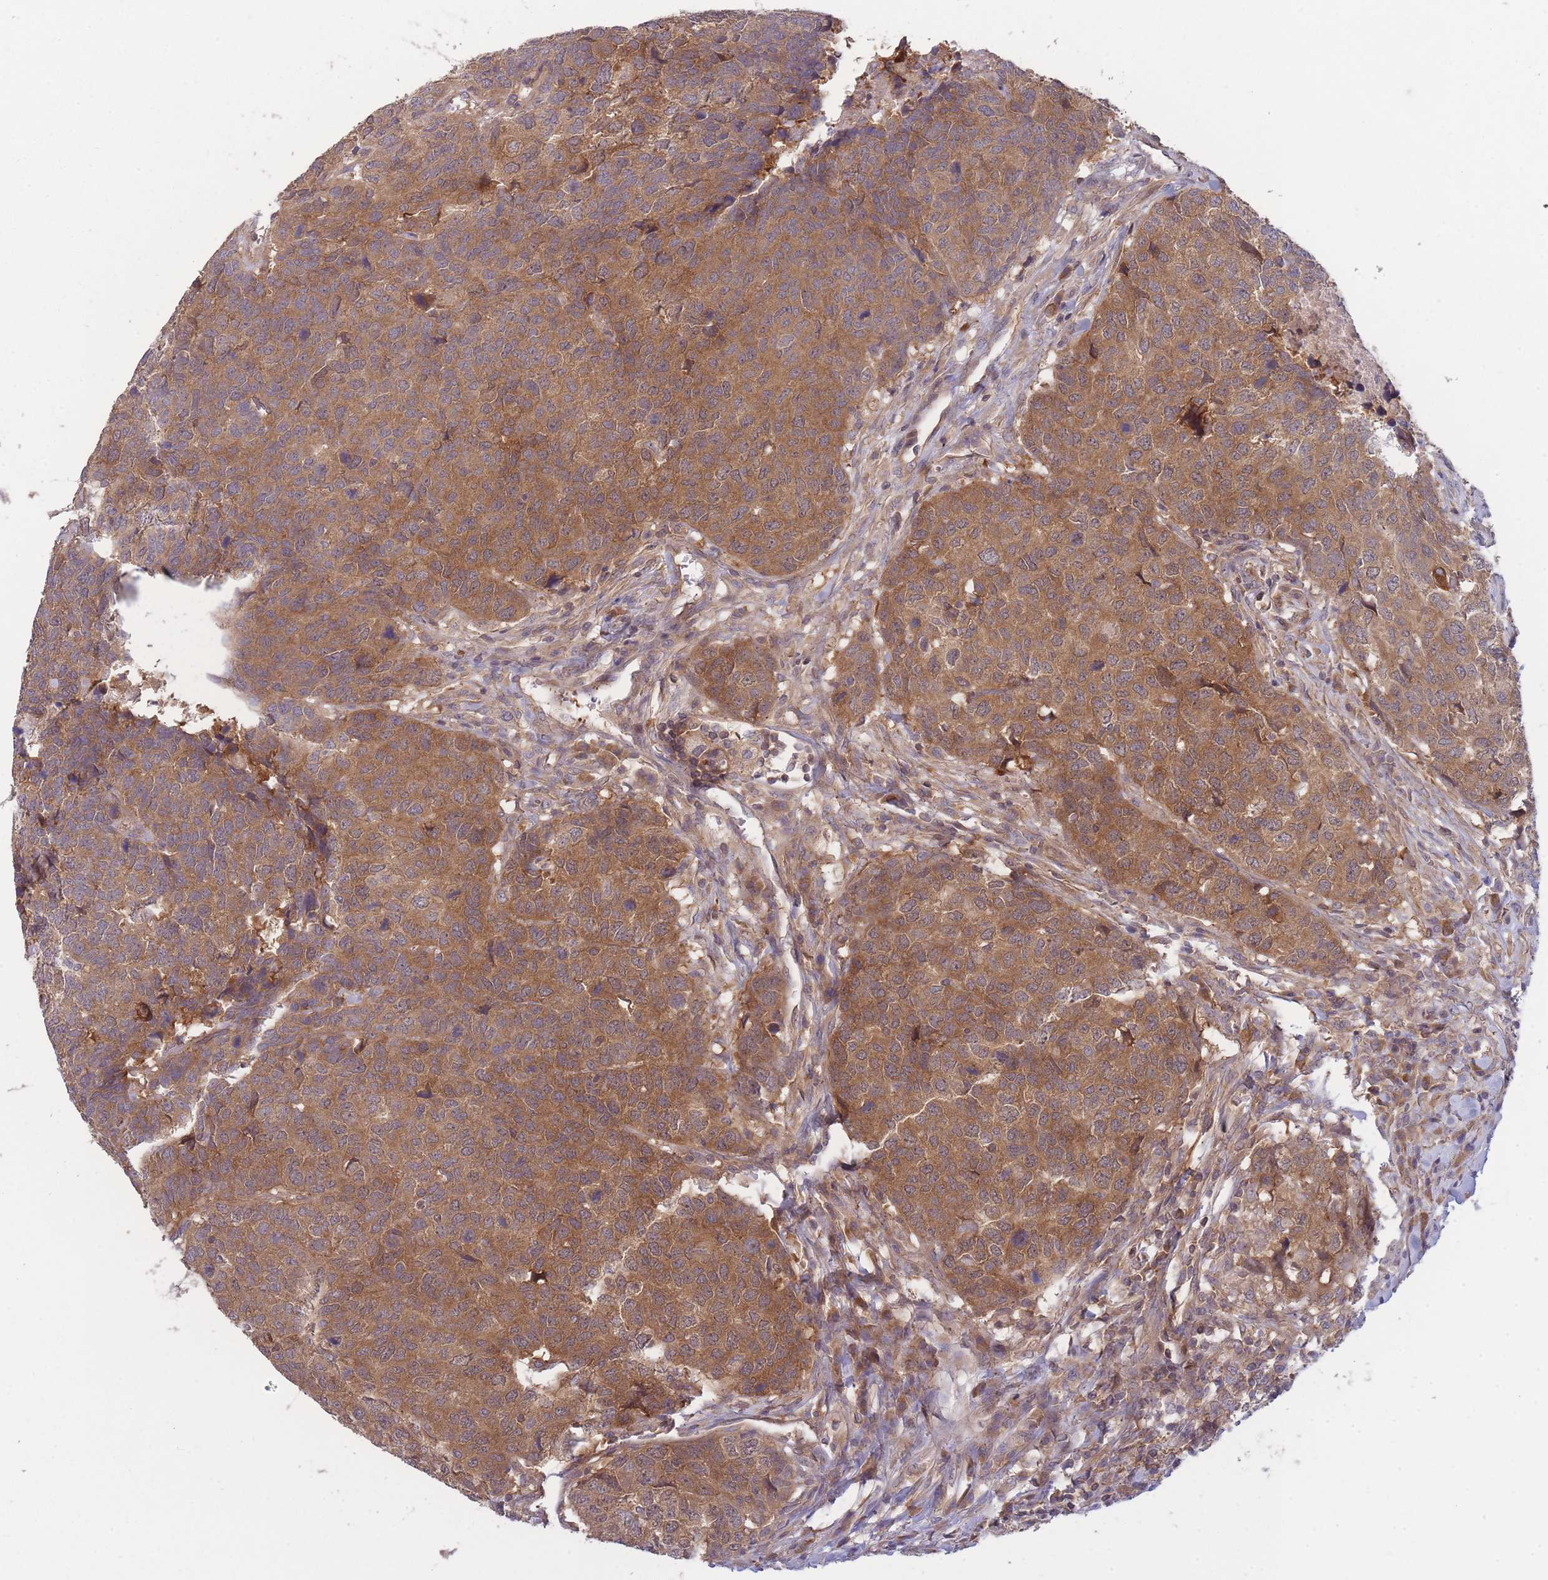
{"staining": {"intensity": "moderate", "quantity": ">75%", "location": "cytoplasmic/membranous"}, "tissue": "head and neck cancer", "cell_type": "Tumor cells", "image_type": "cancer", "snomed": [{"axis": "morphology", "description": "Normal tissue, NOS"}, {"axis": "morphology", "description": "Squamous cell carcinoma, NOS"}, {"axis": "topography", "description": "Skeletal muscle"}, {"axis": "topography", "description": "Vascular tissue"}, {"axis": "topography", "description": "Peripheral nerve tissue"}, {"axis": "topography", "description": "Head-Neck"}], "caption": "Approximately >75% of tumor cells in human head and neck cancer (squamous cell carcinoma) show moderate cytoplasmic/membranous protein expression as visualized by brown immunohistochemical staining.", "gene": "PFDN6", "patient": {"sex": "male", "age": 66}}